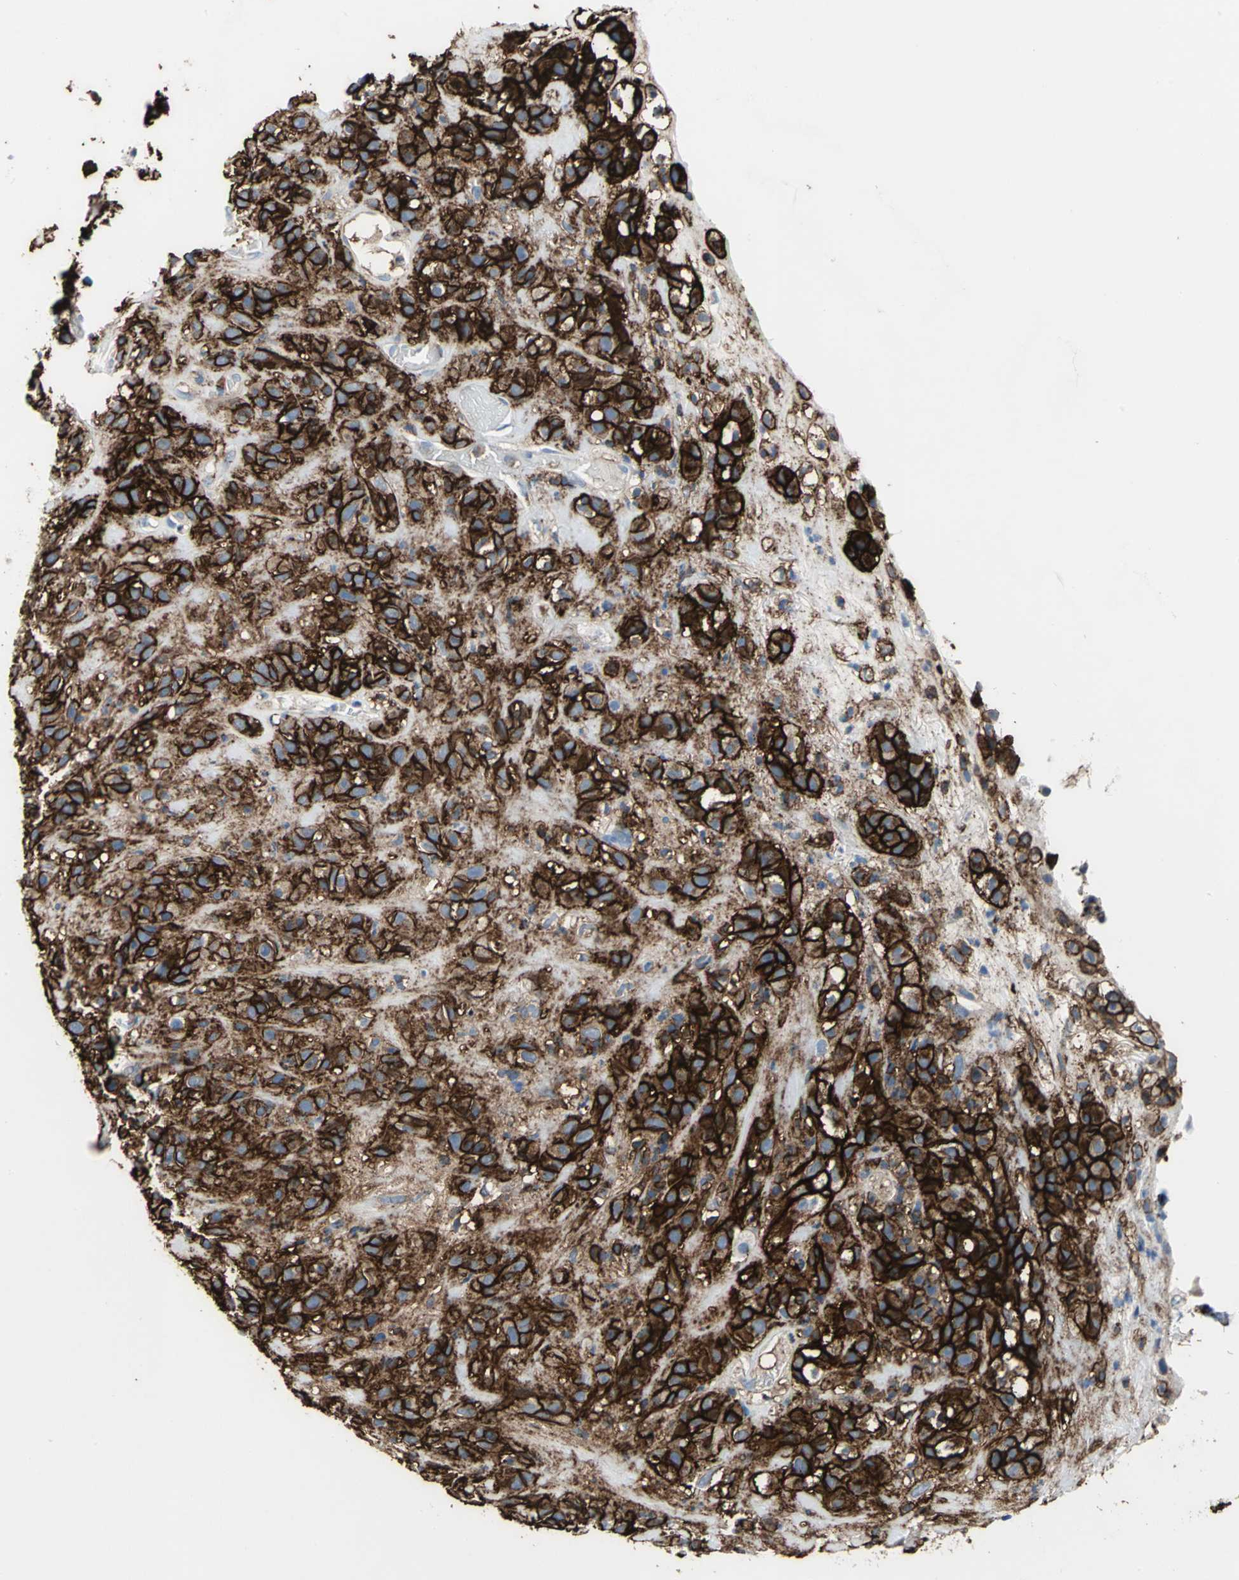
{"staining": {"intensity": "strong", "quantity": ">75%", "location": "cytoplasmic/membranous"}, "tissue": "head and neck cancer", "cell_type": "Tumor cells", "image_type": "cancer", "snomed": [{"axis": "morphology", "description": "Squamous cell carcinoma, NOS"}, {"axis": "topography", "description": "Head-Neck"}], "caption": "Squamous cell carcinoma (head and neck) stained for a protein exhibits strong cytoplasmic/membranous positivity in tumor cells.", "gene": "CD44", "patient": {"sex": "male", "age": 62}}